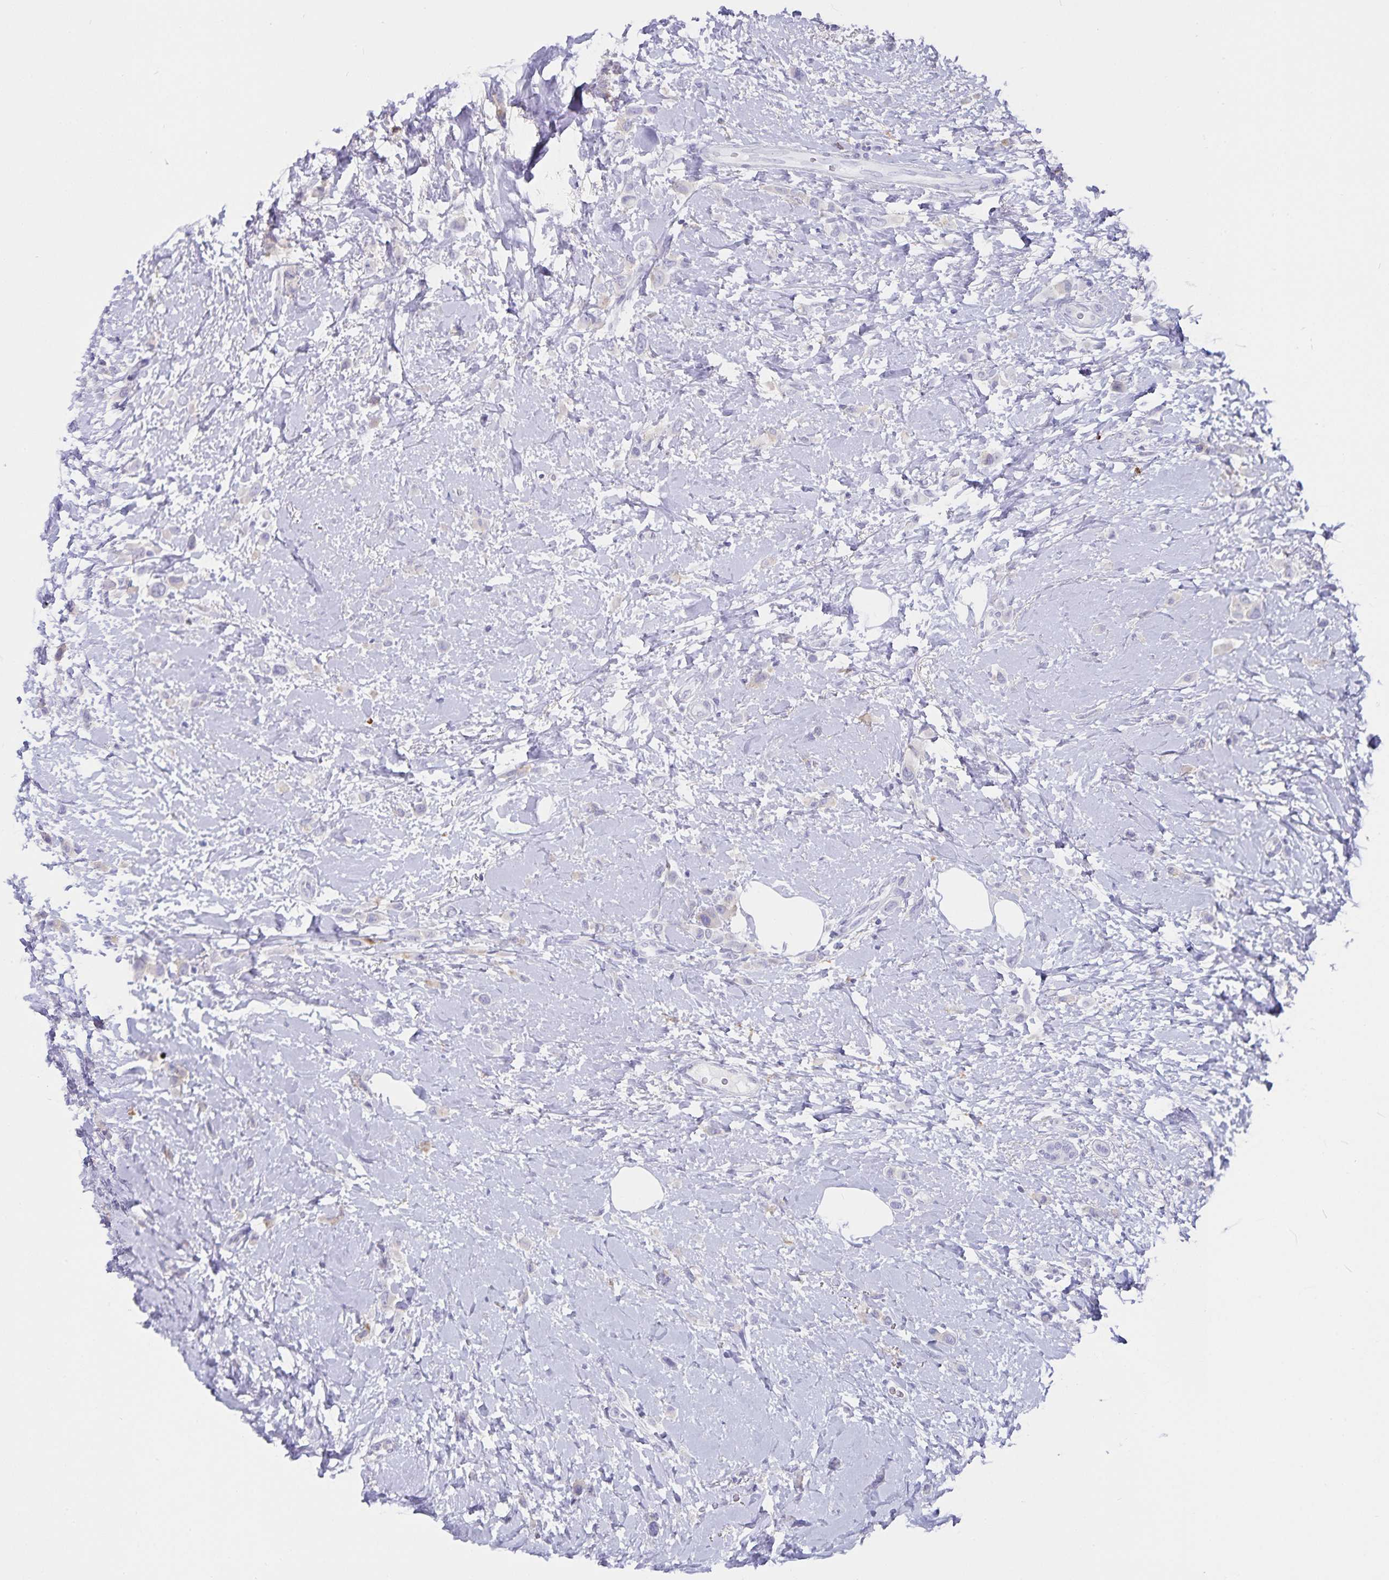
{"staining": {"intensity": "negative", "quantity": "none", "location": "none"}, "tissue": "breast cancer", "cell_type": "Tumor cells", "image_type": "cancer", "snomed": [{"axis": "morphology", "description": "Lobular carcinoma"}, {"axis": "topography", "description": "Breast"}], "caption": "Tumor cells show no significant expression in breast cancer (lobular carcinoma).", "gene": "PLAC1", "patient": {"sex": "female", "age": 66}}